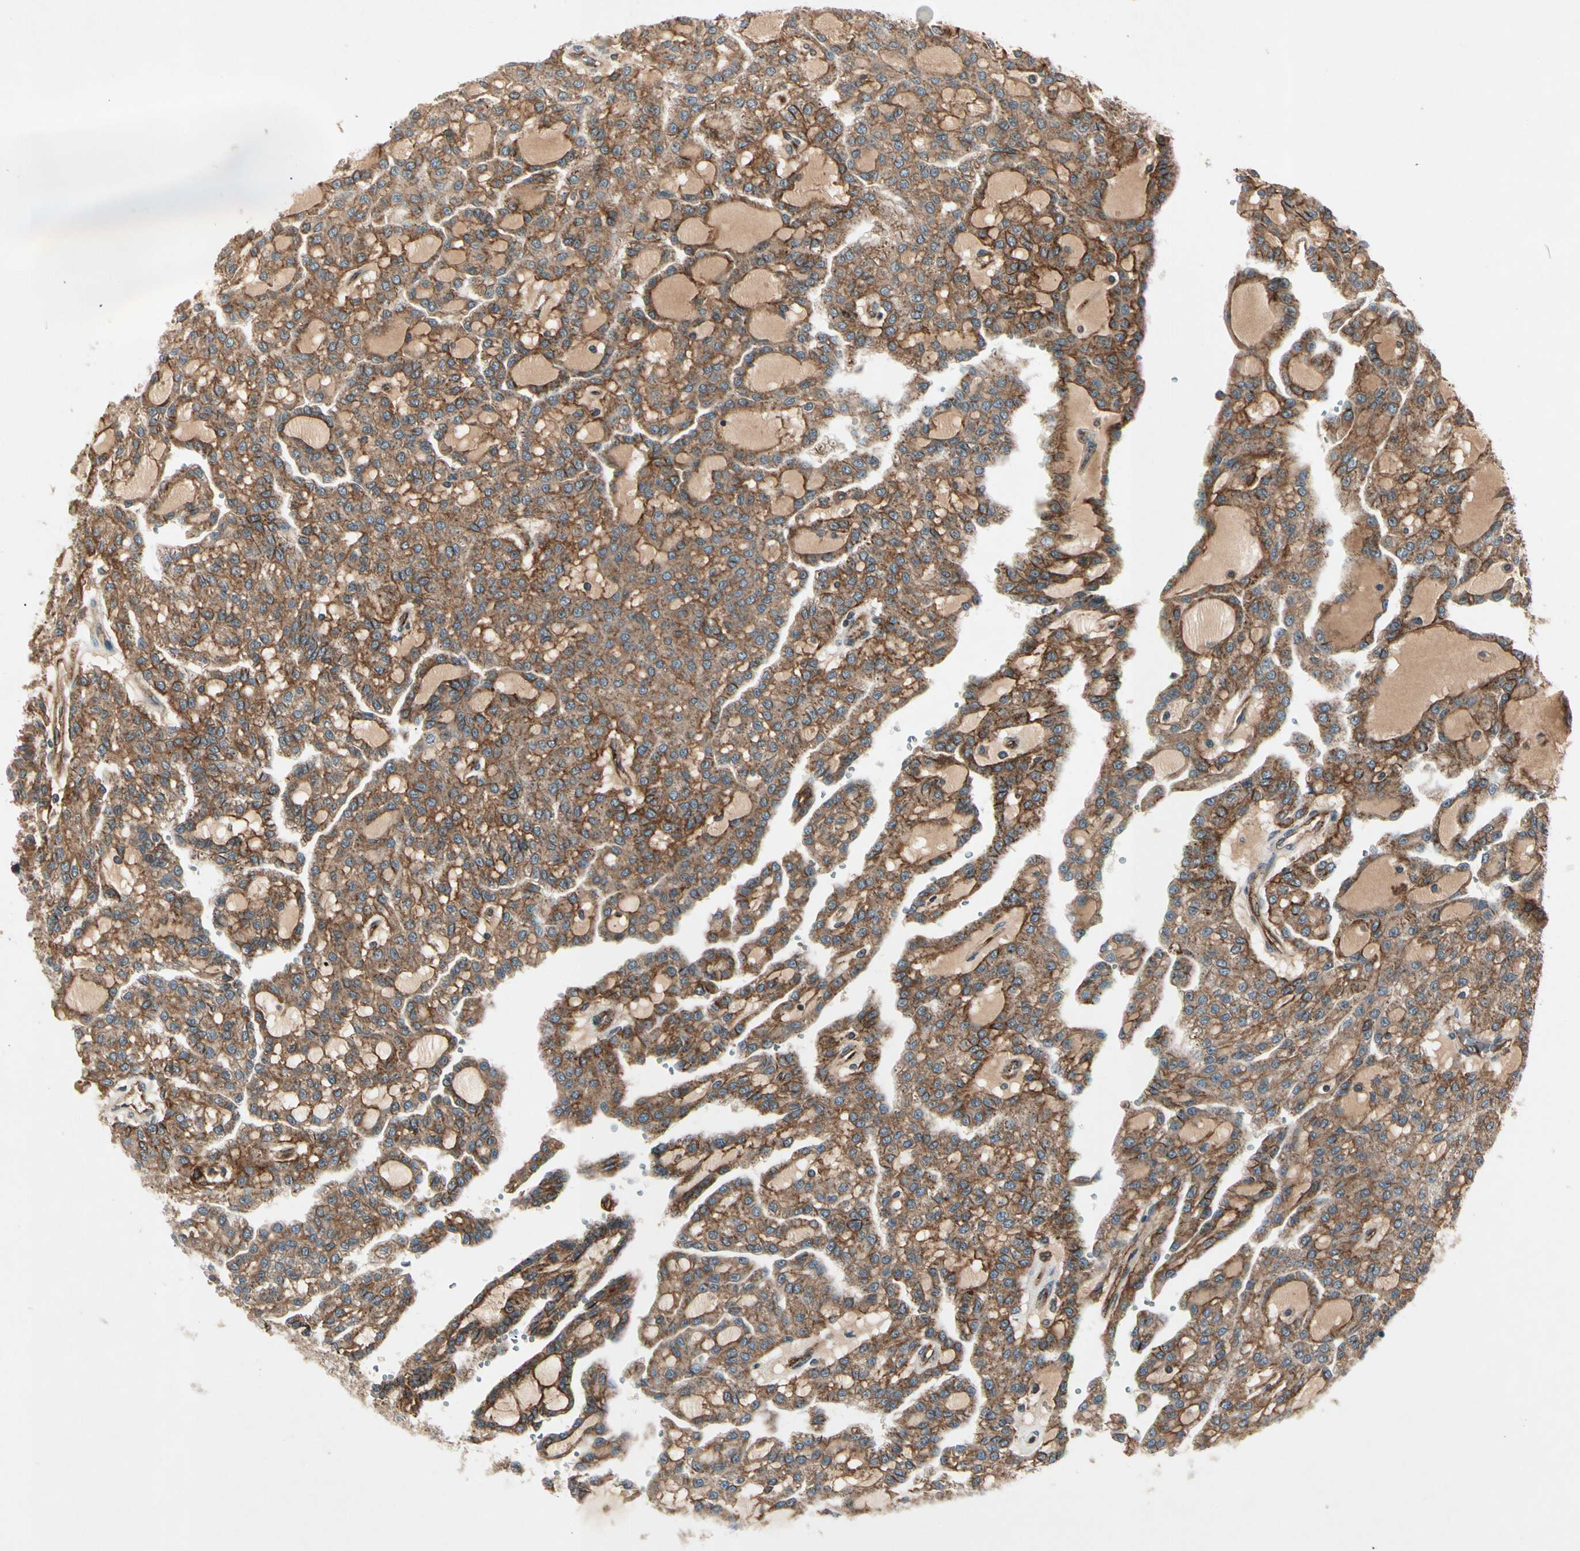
{"staining": {"intensity": "strong", "quantity": ">75%", "location": "cytoplasmic/membranous"}, "tissue": "renal cancer", "cell_type": "Tumor cells", "image_type": "cancer", "snomed": [{"axis": "morphology", "description": "Adenocarcinoma, NOS"}, {"axis": "topography", "description": "Kidney"}], "caption": "There is high levels of strong cytoplasmic/membranous staining in tumor cells of renal cancer, as demonstrated by immunohistochemical staining (brown color).", "gene": "FLOT1", "patient": {"sex": "male", "age": 63}}